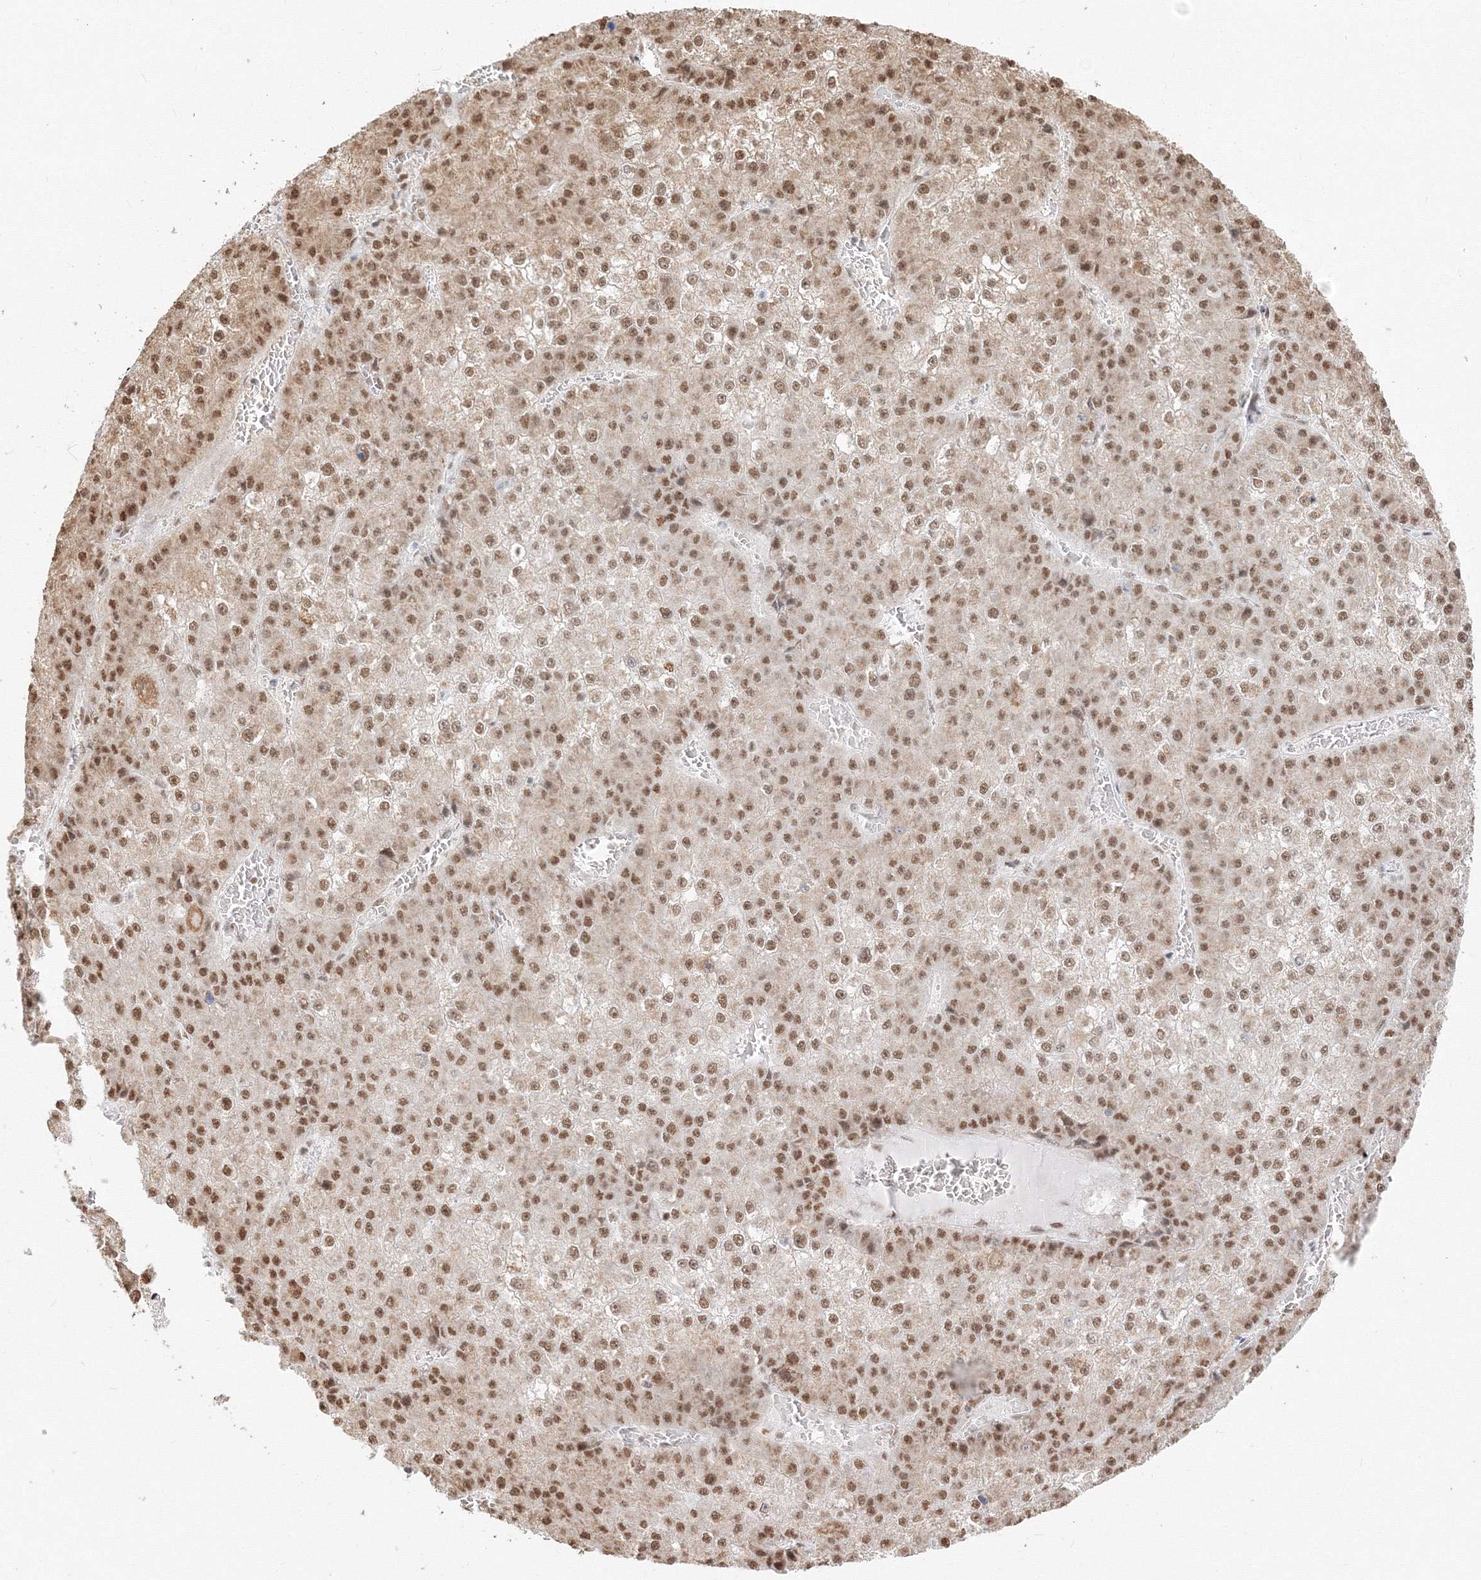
{"staining": {"intensity": "moderate", "quantity": ">75%", "location": "nuclear"}, "tissue": "liver cancer", "cell_type": "Tumor cells", "image_type": "cancer", "snomed": [{"axis": "morphology", "description": "Carcinoma, Hepatocellular, NOS"}, {"axis": "topography", "description": "Liver"}], "caption": "IHC staining of liver cancer, which exhibits medium levels of moderate nuclear expression in approximately >75% of tumor cells indicating moderate nuclear protein positivity. The staining was performed using DAB (brown) for protein detection and nuclei were counterstained in hematoxylin (blue).", "gene": "PPP4R2", "patient": {"sex": "female", "age": 73}}